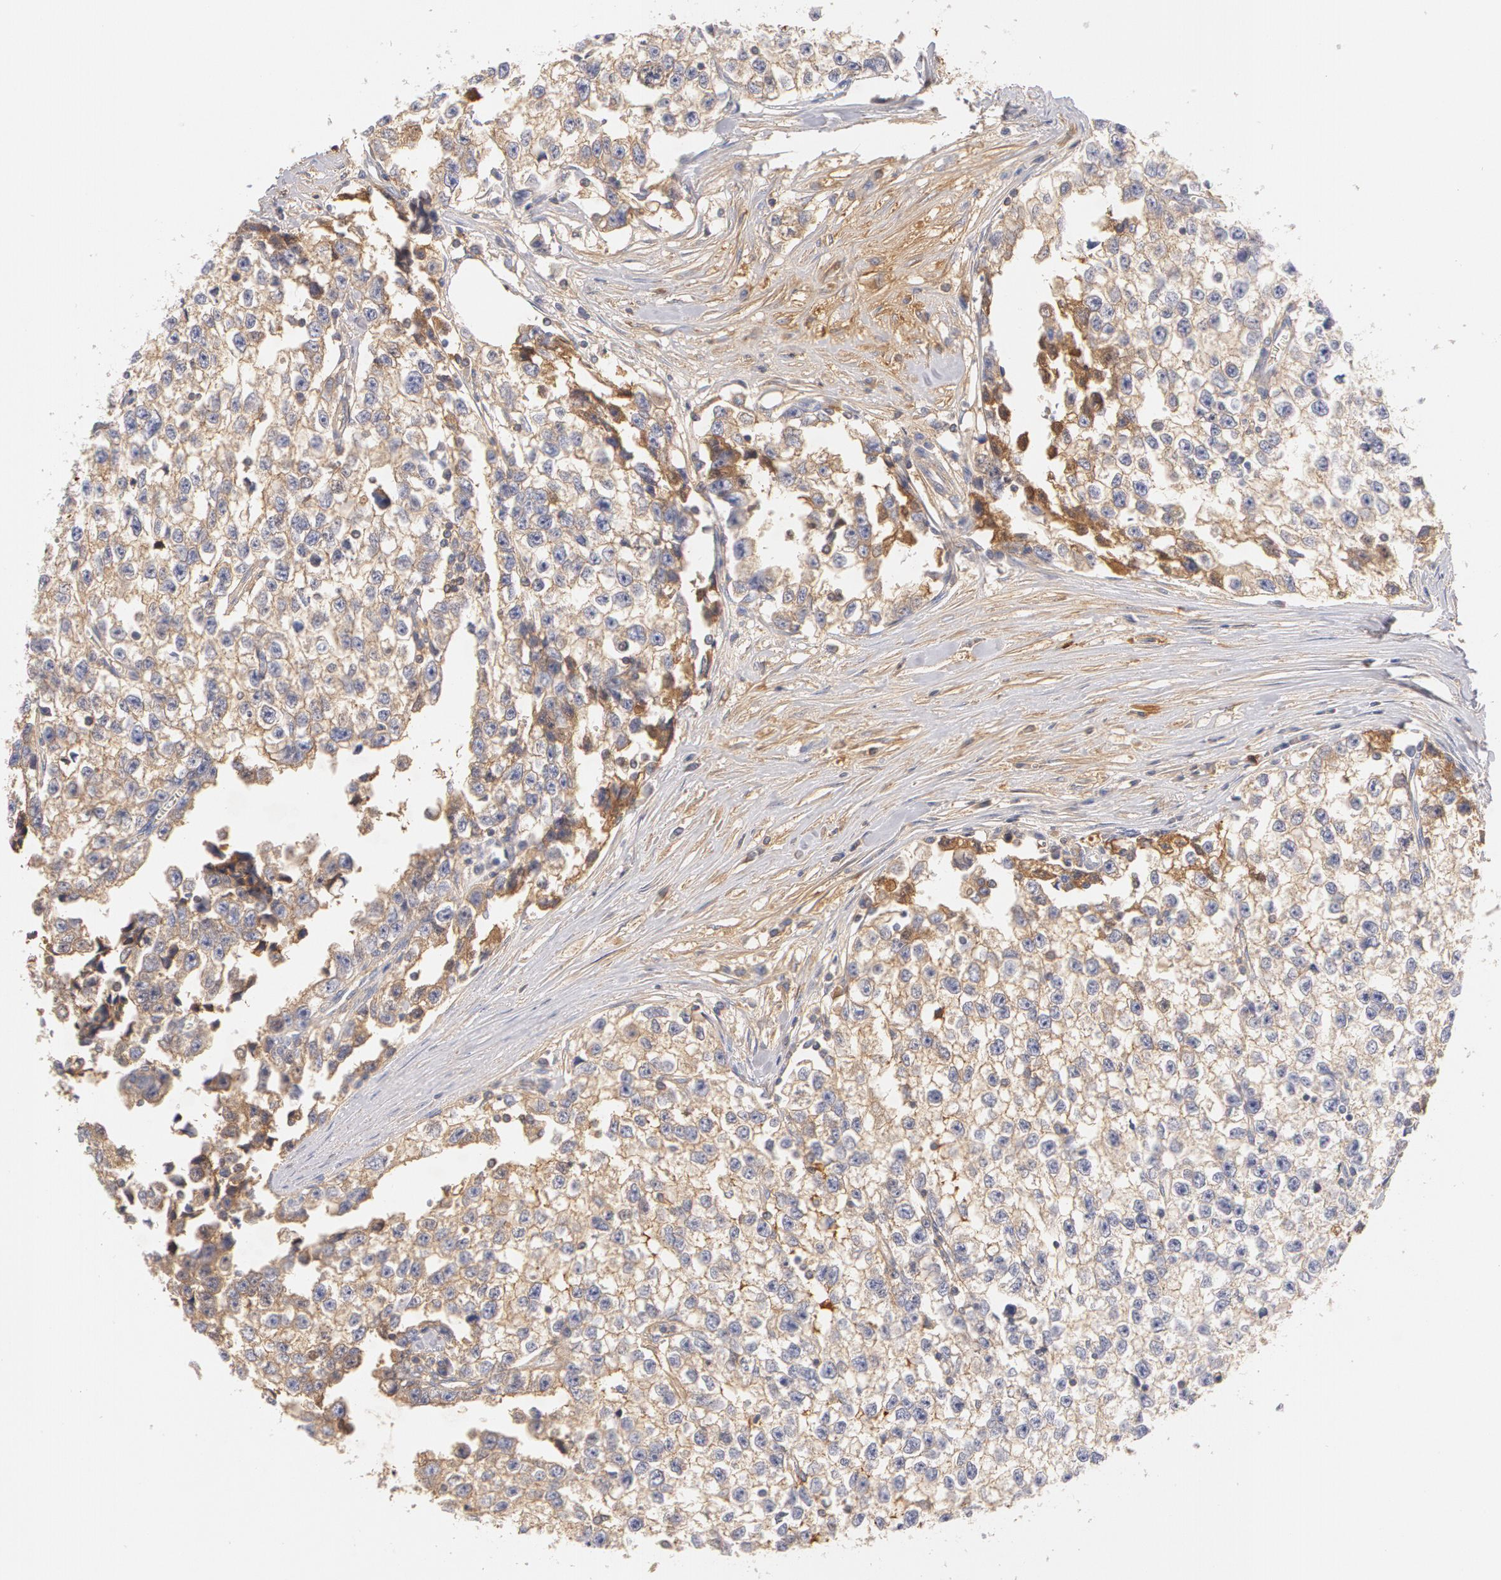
{"staining": {"intensity": "weak", "quantity": "<25%", "location": "cytoplasmic/membranous"}, "tissue": "testis cancer", "cell_type": "Tumor cells", "image_type": "cancer", "snomed": [{"axis": "morphology", "description": "Seminoma, NOS"}, {"axis": "morphology", "description": "Carcinoma, Embryonal, NOS"}, {"axis": "topography", "description": "Testis"}], "caption": "Immunohistochemistry photomicrograph of human testis cancer (embryonal carcinoma) stained for a protein (brown), which displays no positivity in tumor cells.", "gene": "GC", "patient": {"sex": "male", "age": 30}}